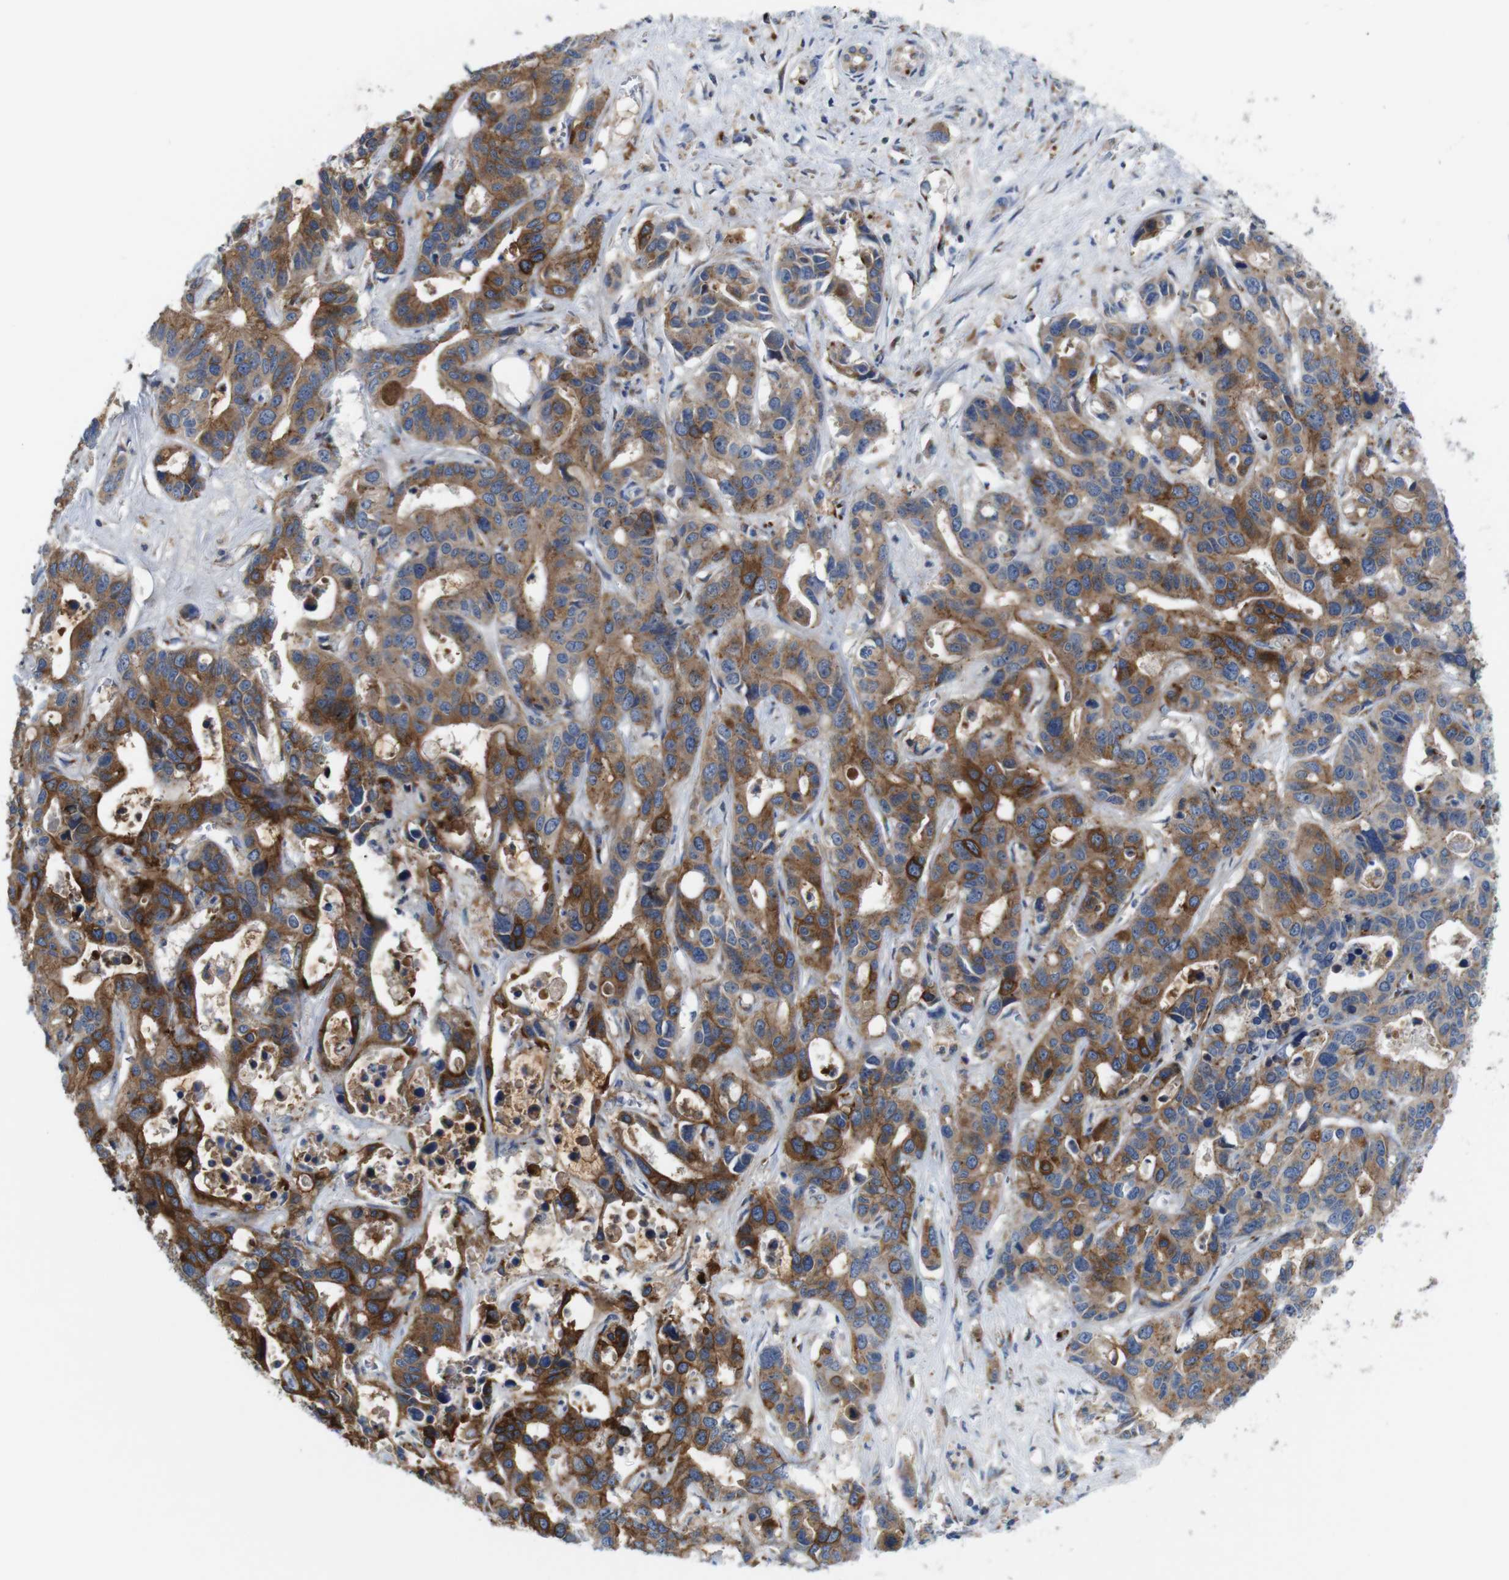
{"staining": {"intensity": "strong", "quantity": "25%-75%", "location": "cytoplasmic/membranous"}, "tissue": "liver cancer", "cell_type": "Tumor cells", "image_type": "cancer", "snomed": [{"axis": "morphology", "description": "Cholangiocarcinoma"}, {"axis": "topography", "description": "Liver"}], "caption": "Tumor cells reveal strong cytoplasmic/membranous staining in approximately 25%-75% of cells in cholangiocarcinoma (liver).", "gene": "EFCAB14", "patient": {"sex": "female", "age": 65}}